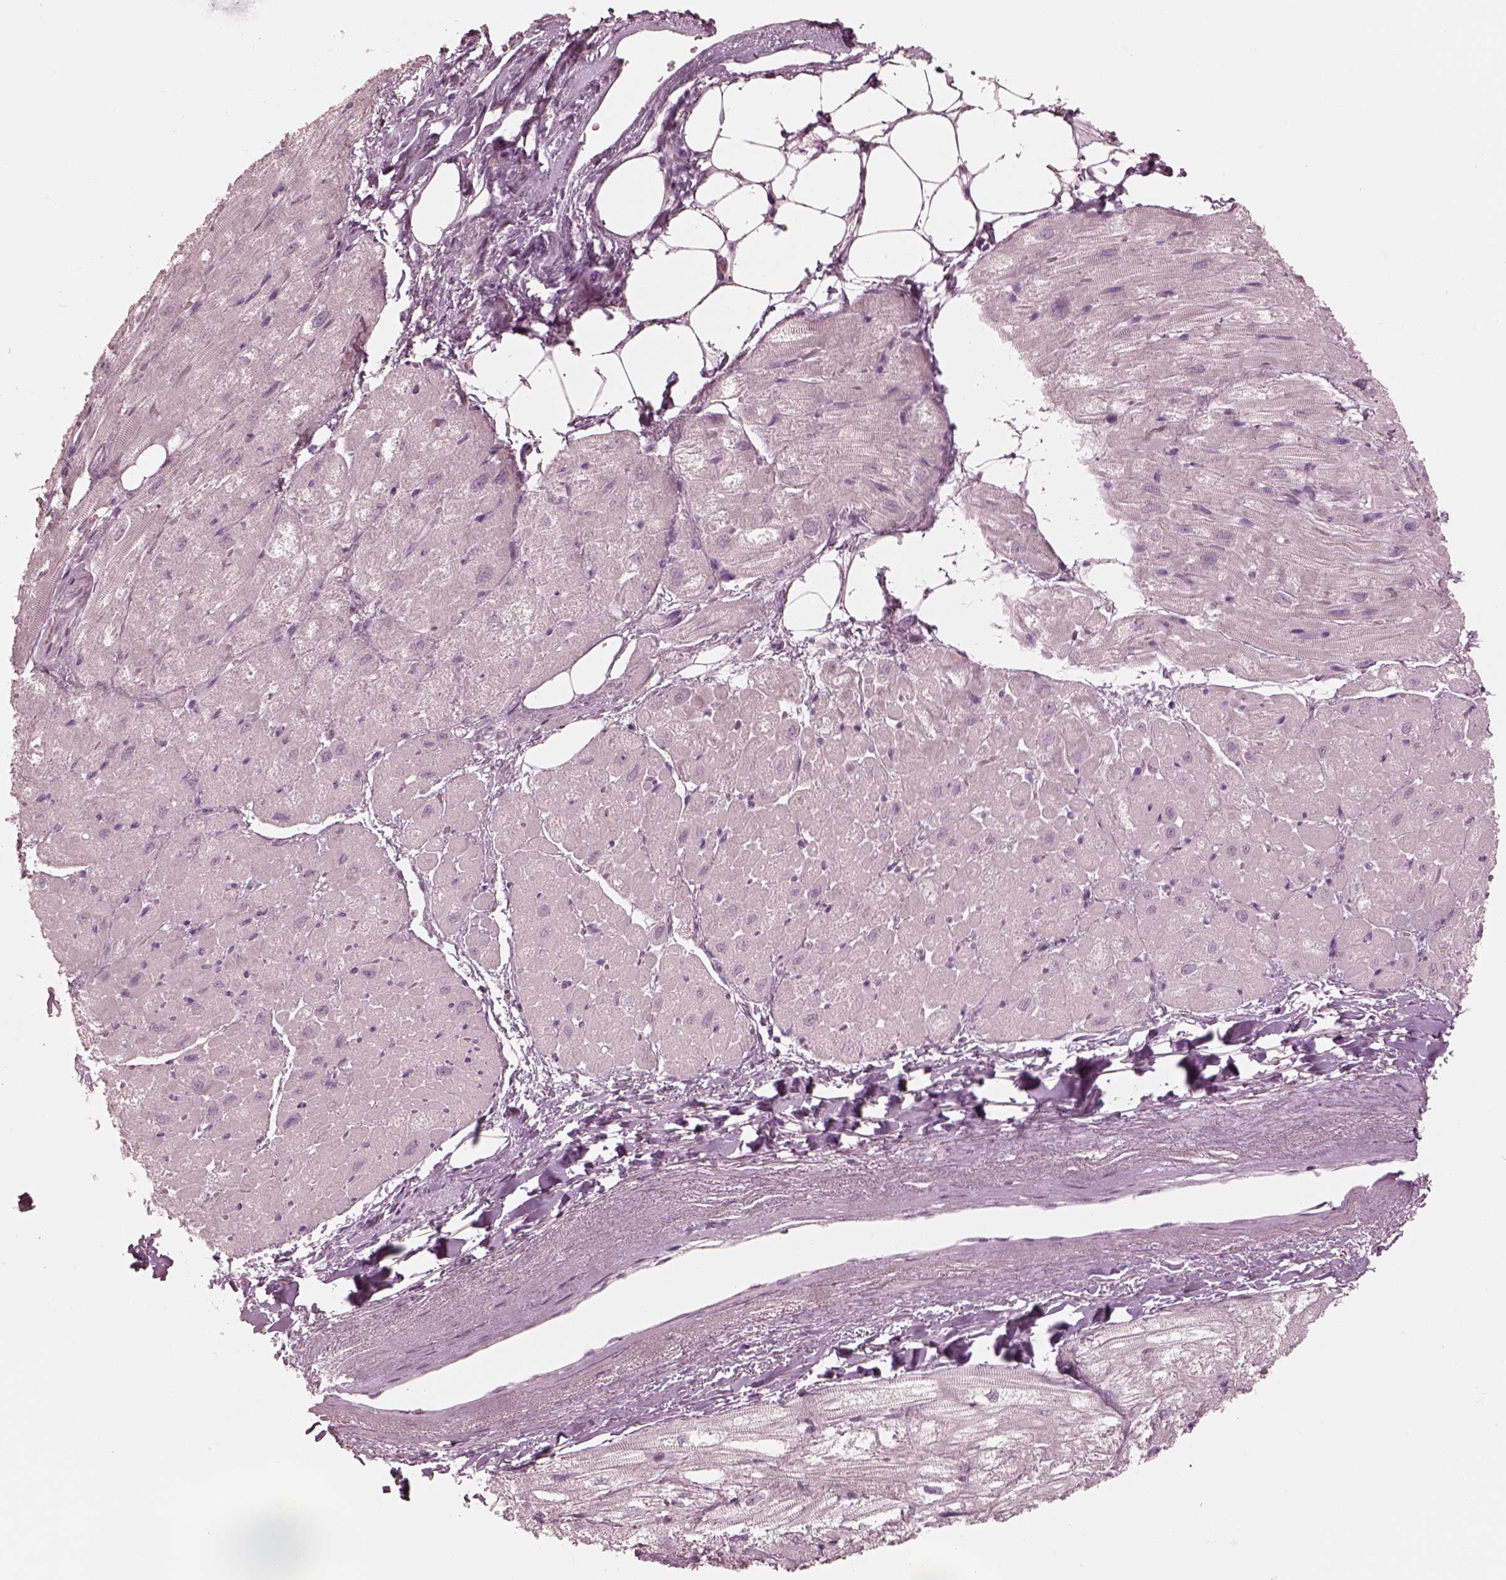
{"staining": {"intensity": "negative", "quantity": "none", "location": "none"}, "tissue": "heart muscle", "cell_type": "Cardiomyocytes", "image_type": "normal", "snomed": [{"axis": "morphology", "description": "Normal tissue, NOS"}, {"axis": "topography", "description": "Heart"}], "caption": "This is an immunohistochemistry (IHC) photomicrograph of unremarkable heart muscle. There is no staining in cardiomyocytes.", "gene": "KRTAP24", "patient": {"sex": "female", "age": 69}}